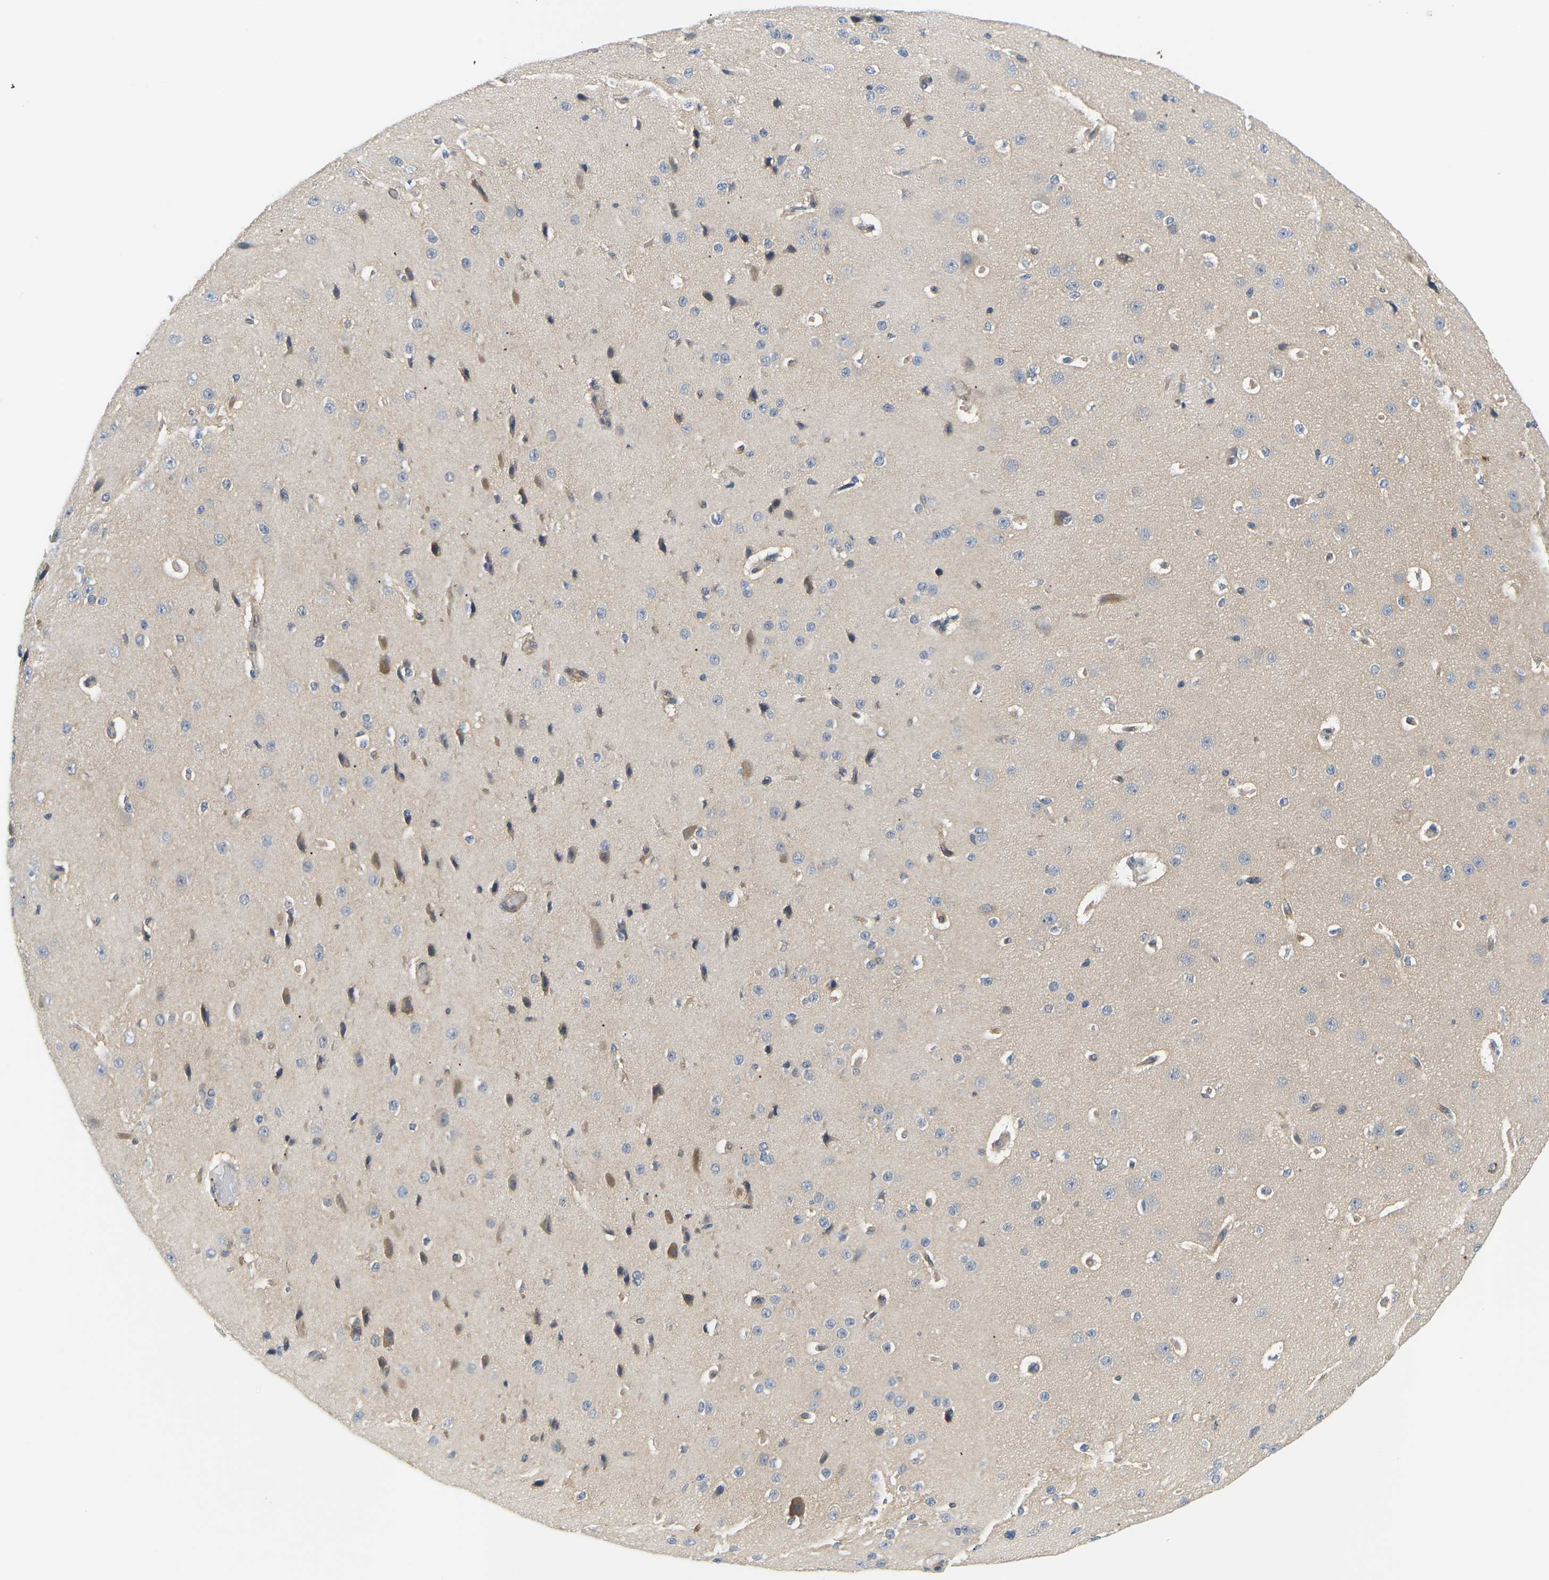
{"staining": {"intensity": "negative", "quantity": "none", "location": "none"}, "tissue": "cerebral cortex", "cell_type": "Endothelial cells", "image_type": "normal", "snomed": [{"axis": "morphology", "description": "Normal tissue, NOS"}, {"axis": "morphology", "description": "Developmental malformation"}, {"axis": "topography", "description": "Cerebral cortex"}], "caption": "Protein analysis of unremarkable cerebral cortex exhibits no significant positivity in endothelial cells.", "gene": "EVA1C", "patient": {"sex": "female", "age": 30}}